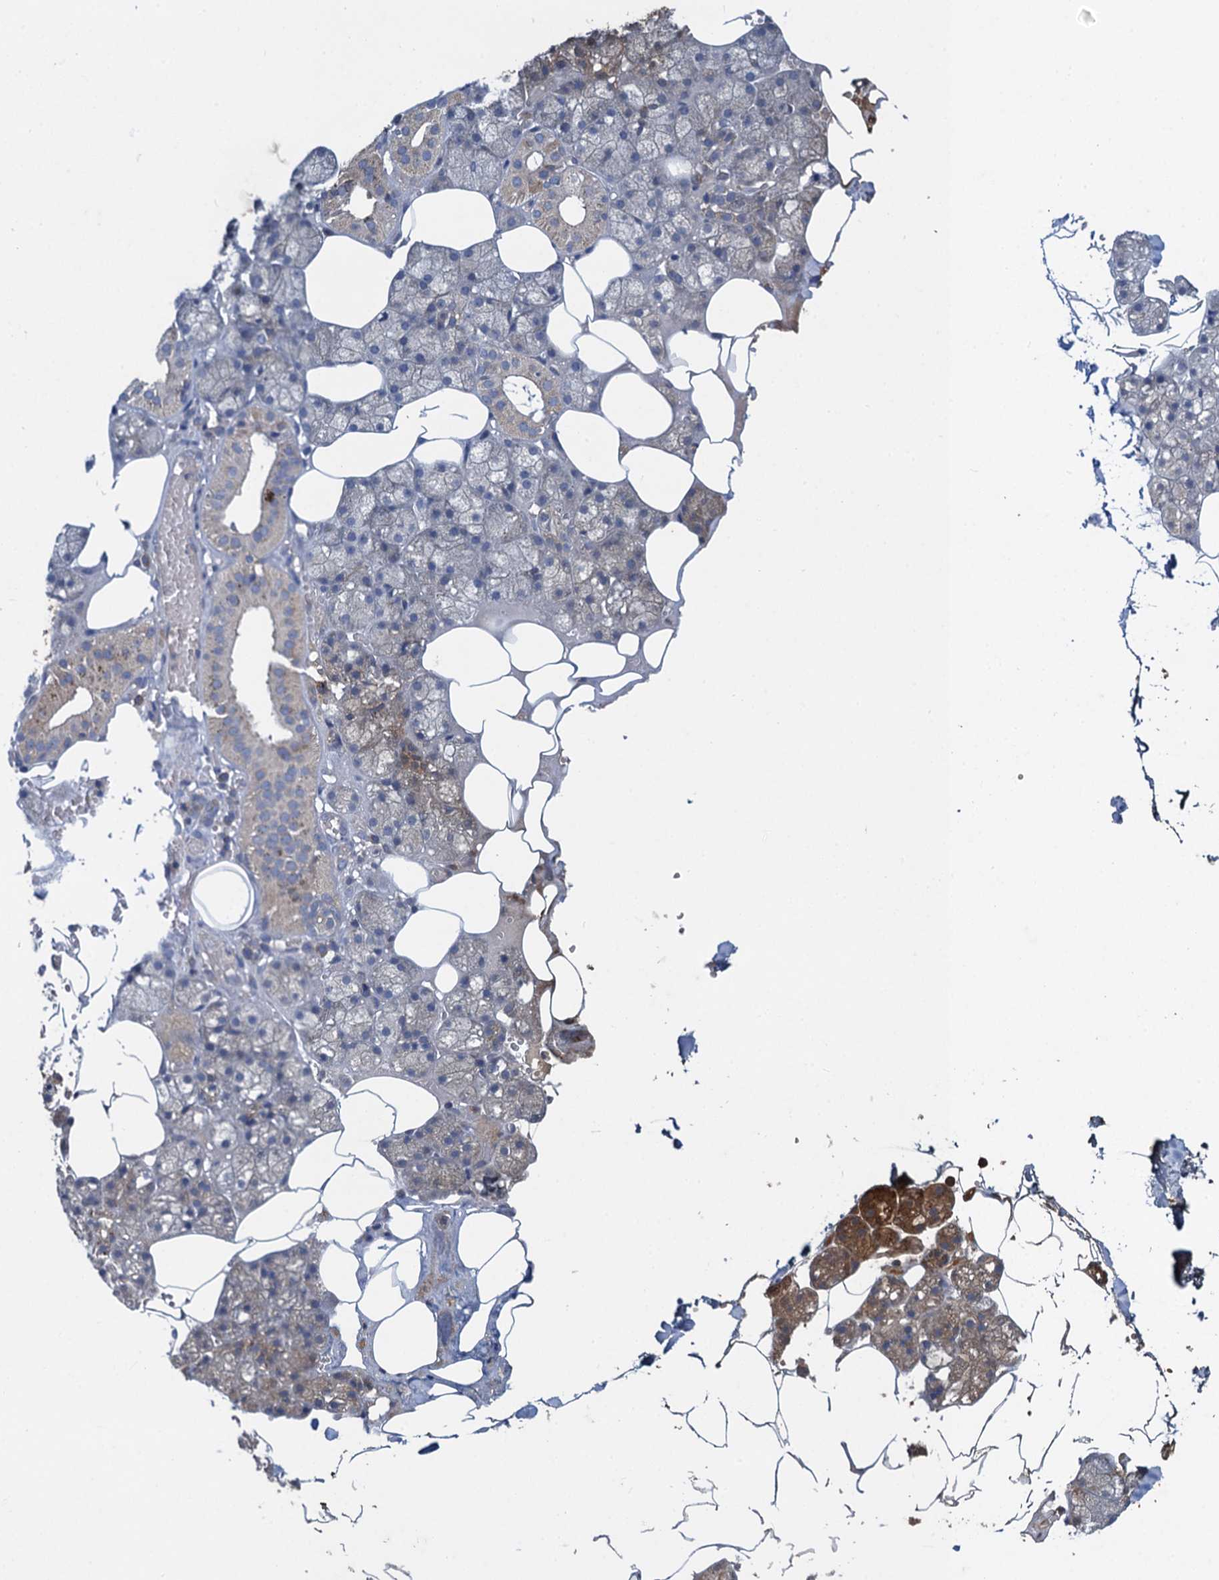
{"staining": {"intensity": "moderate", "quantity": "<25%", "location": "cytoplasmic/membranous"}, "tissue": "salivary gland", "cell_type": "Glandular cells", "image_type": "normal", "snomed": [{"axis": "morphology", "description": "Normal tissue, NOS"}, {"axis": "topography", "description": "Salivary gland"}], "caption": "Protein analysis of normal salivary gland shows moderate cytoplasmic/membranous staining in about <25% of glandular cells.", "gene": "SNAP29", "patient": {"sex": "male", "age": 62}}